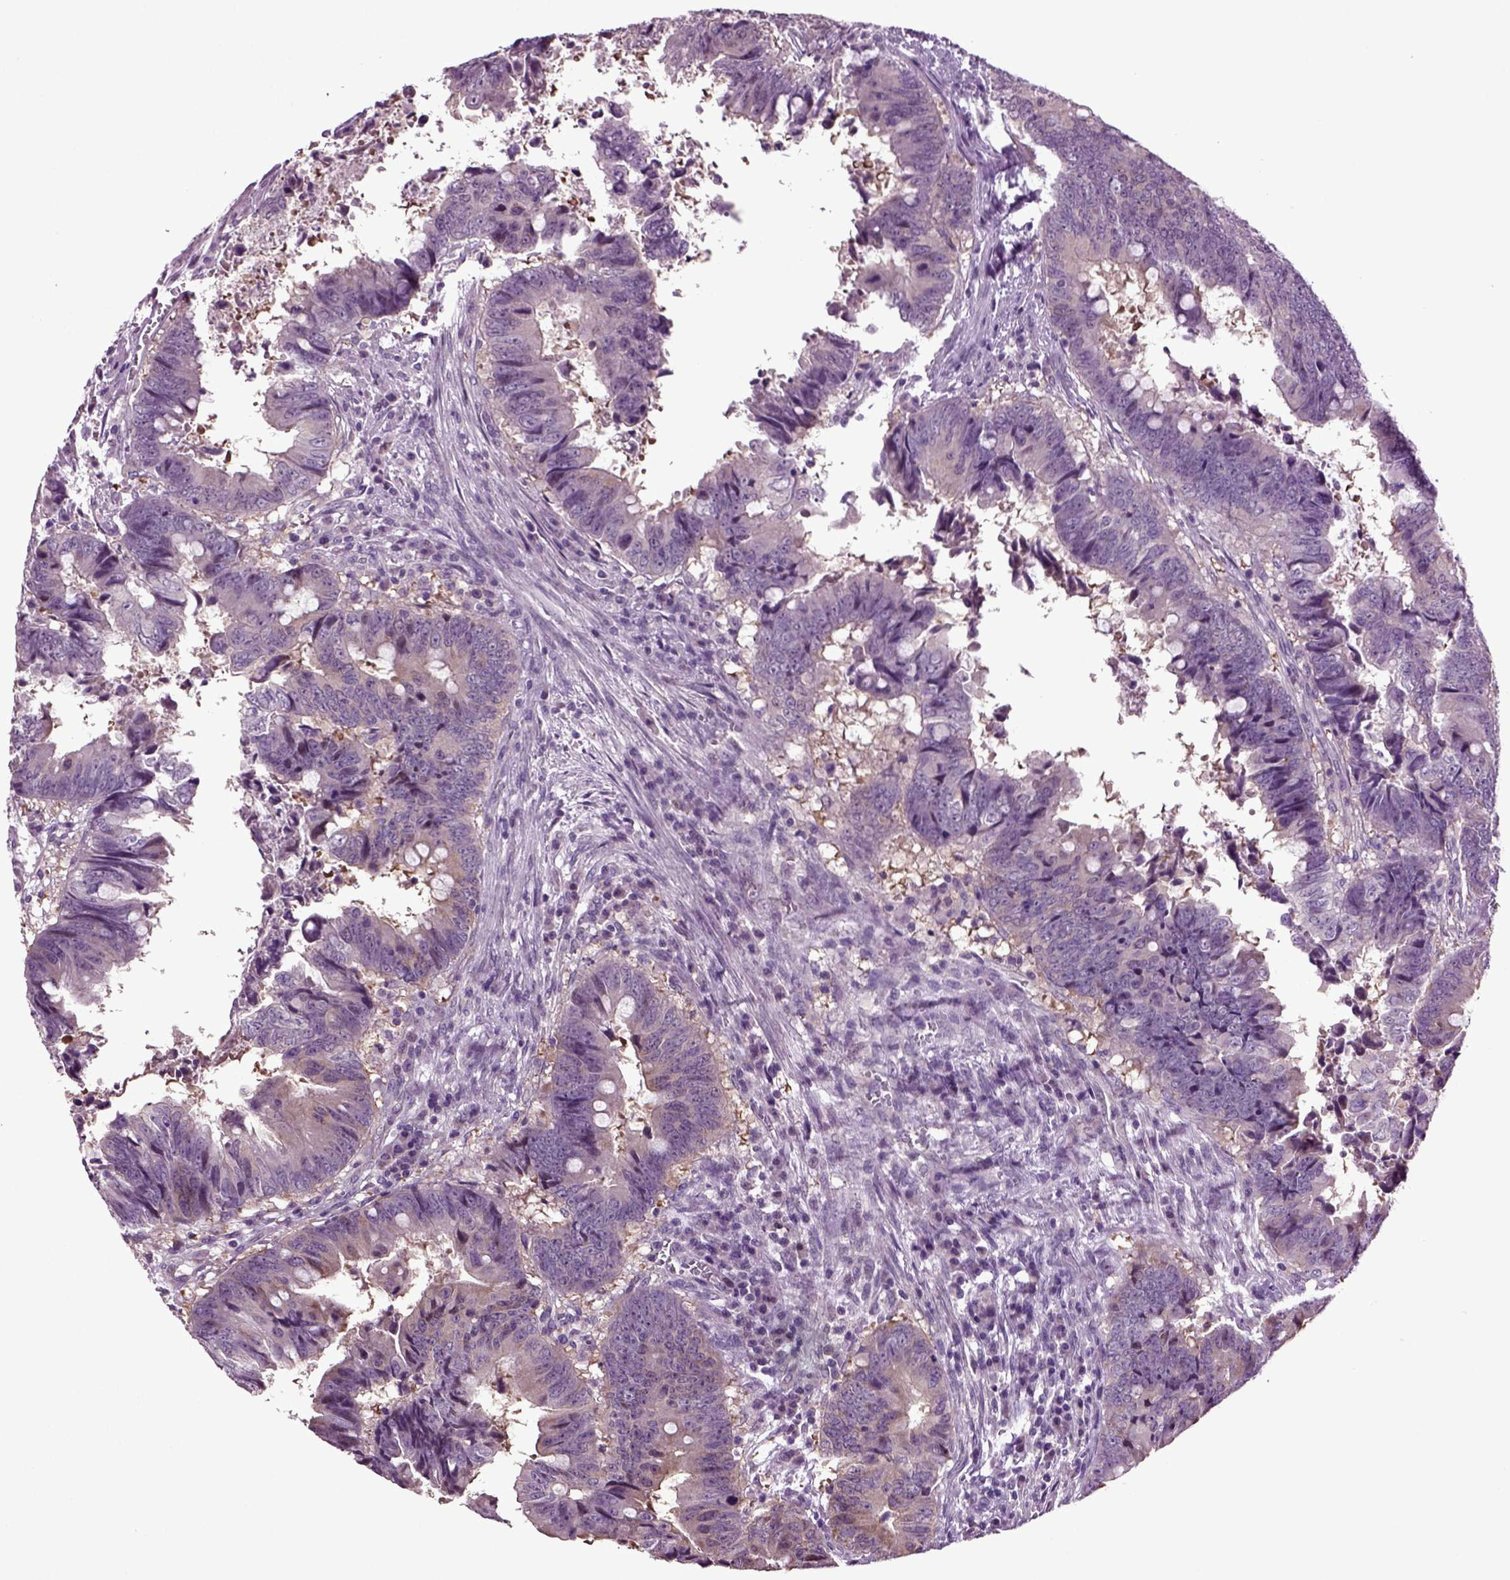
{"staining": {"intensity": "negative", "quantity": "none", "location": "none"}, "tissue": "colorectal cancer", "cell_type": "Tumor cells", "image_type": "cancer", "snomed": [{"axis": "morphology", "description": "Adenocarcinoma, NOS"}, {"axis": "topography", "description": "Colon"}], "caption": "Tumor cells are negative for protein expression in human colorectal cancer. (DAB (3,3'-diaminobenzidine) IHC, high magnification).", "gene": "PLCH2", "patient": {"sex": "female", "age": 82}}